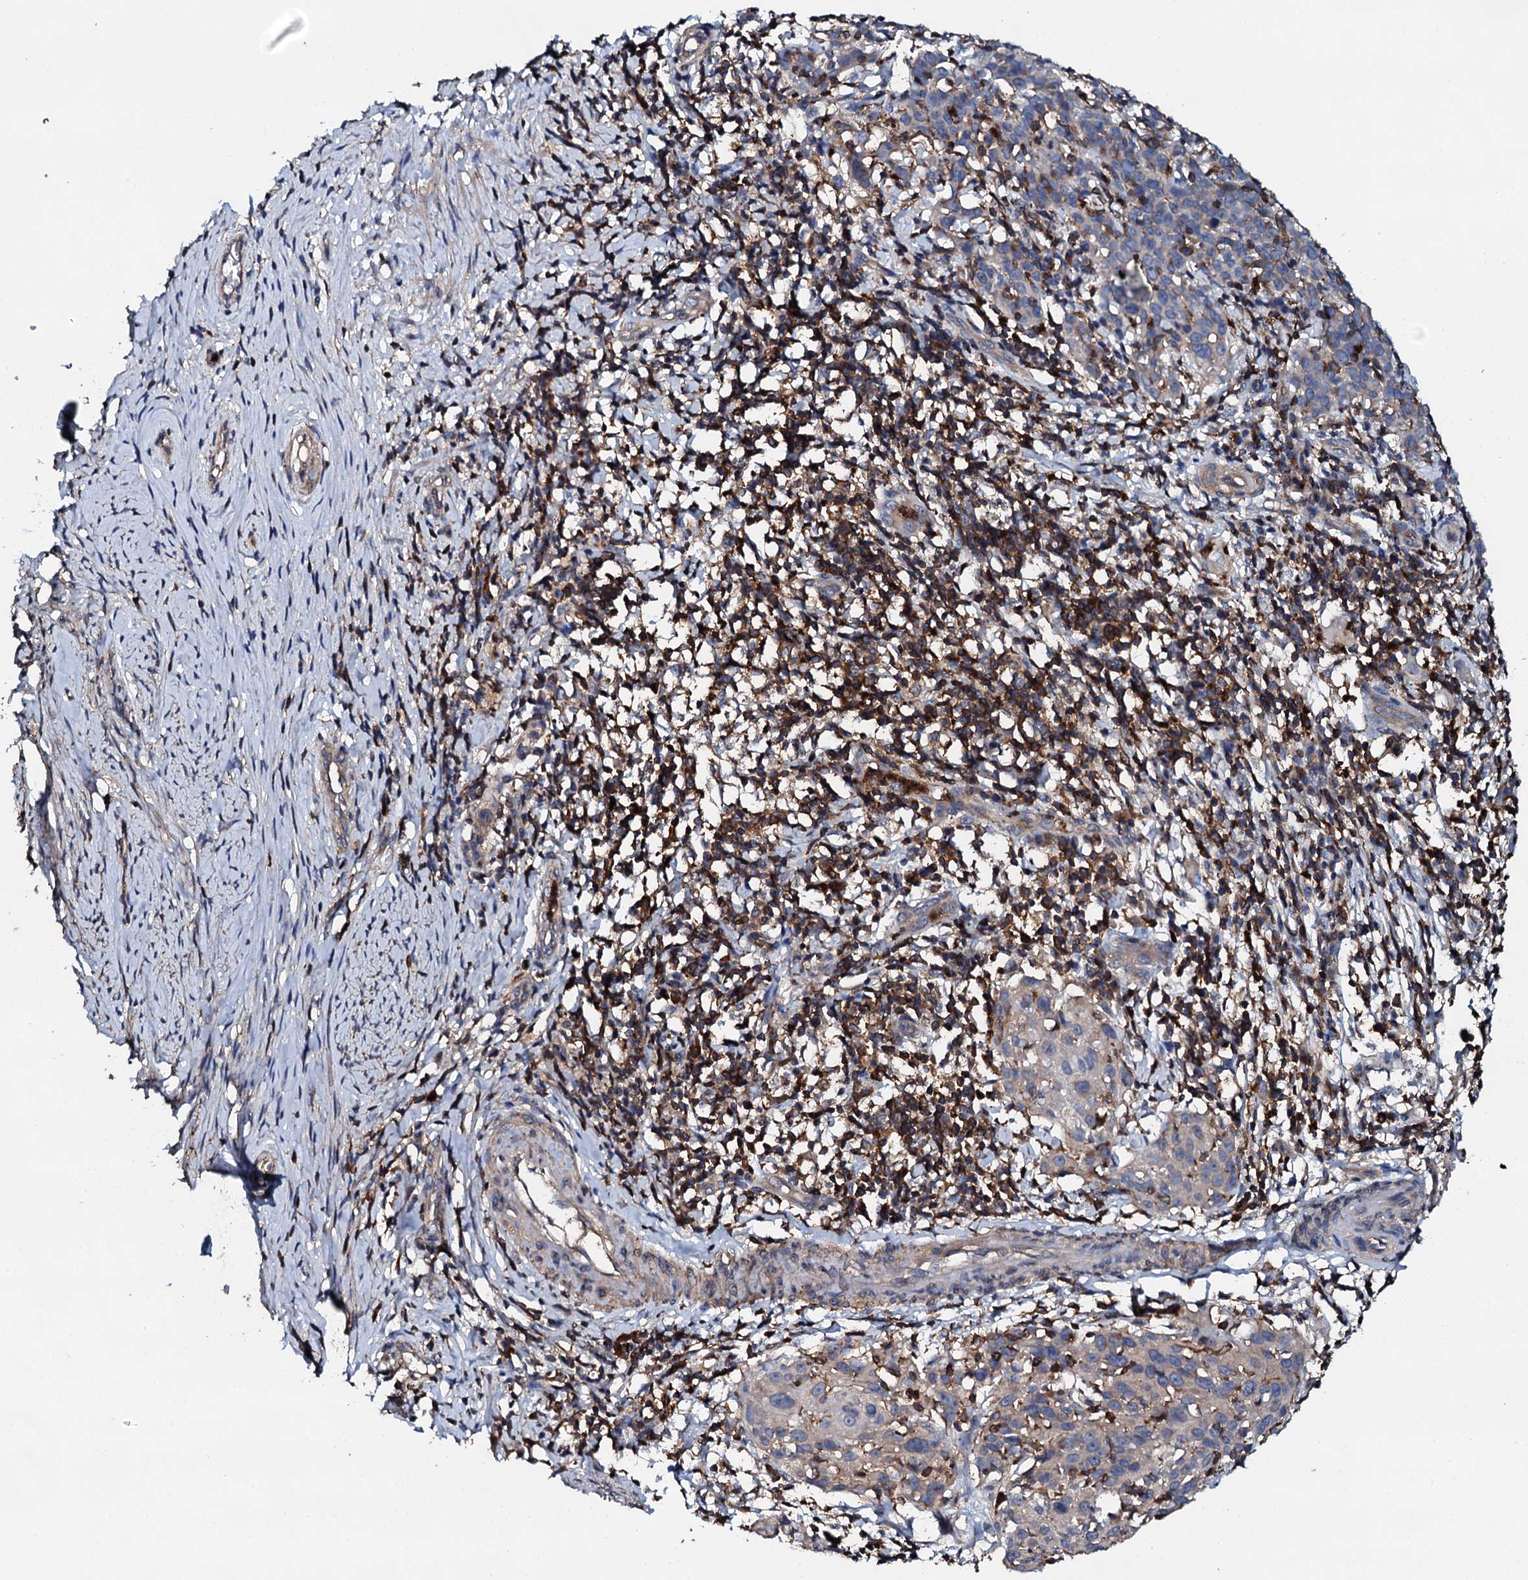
{"staining": {"intensity": "weak", "quantity": "<25%", "location": "cytoplasmic/membranous"}, "tissue": "cervical cancer", "cell_type": "Tumor cells", "image_type": "cancer", "snomed": [{"axis": "morphology", "description": "Squamous cell carcinoma, NOS"}, {"axis": "topography", "description": "Cervix"}], "caption": "Tumor cells are negative for brown protein staining in squamous cell carcinoma (cervical).", "gene": "GRK2", "patient": {"sex": "female", "age": 50}}